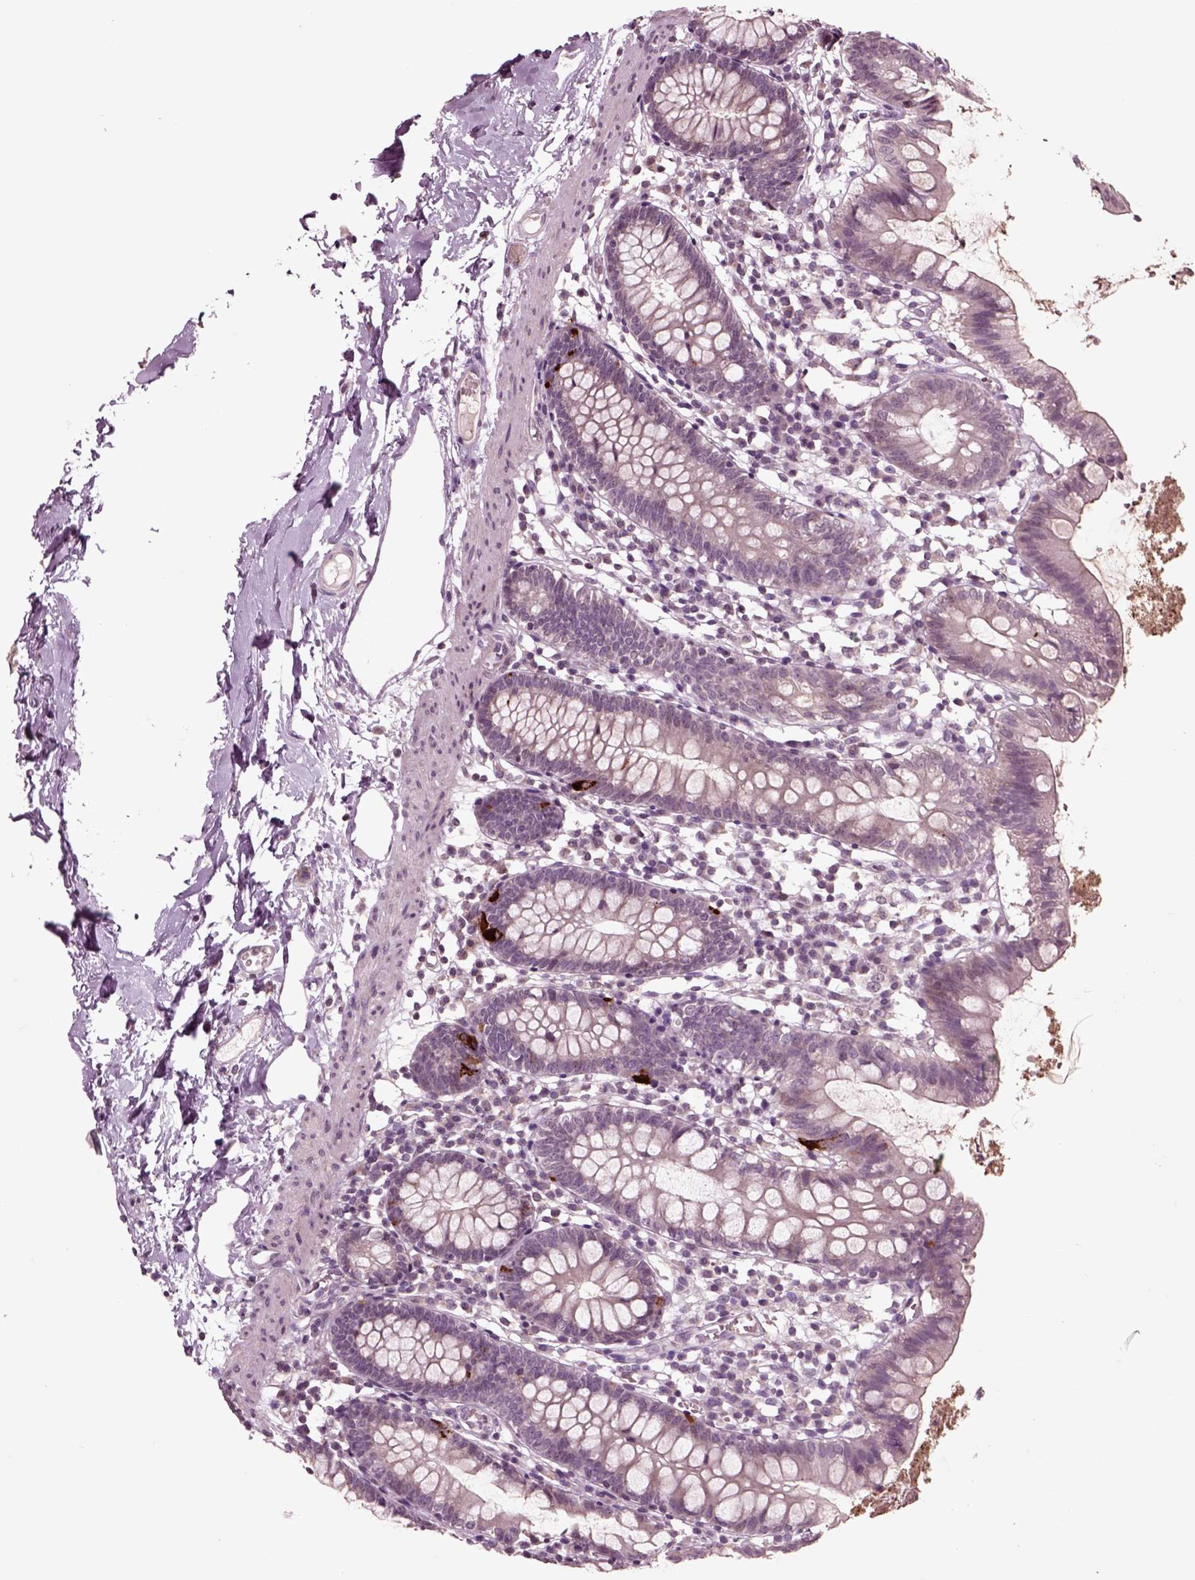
{"staining": {"intensity": "strong", "quantity": "<25%", "location": "cytoplasmic/membranous"}, "tissue": "small intestine", "cell_type": "Glandular cells", "image_type": "normal", "snomed": [{"axis": "morphology", "description": "Normal tissue, NOS"}, {"axis": "topography", "description": "Small intestine"}], "caption": "An IHC photomicrograph of benign tissue is shown. Protein staining in brown labels strong cytoplasmic/membranous positivity in small intestine within glandular cells. (DAB IHC, brown staining for protein, blue staining for nuclei).", "gene": "CHGB", "patient": {"sex": "female", "age": 90}}